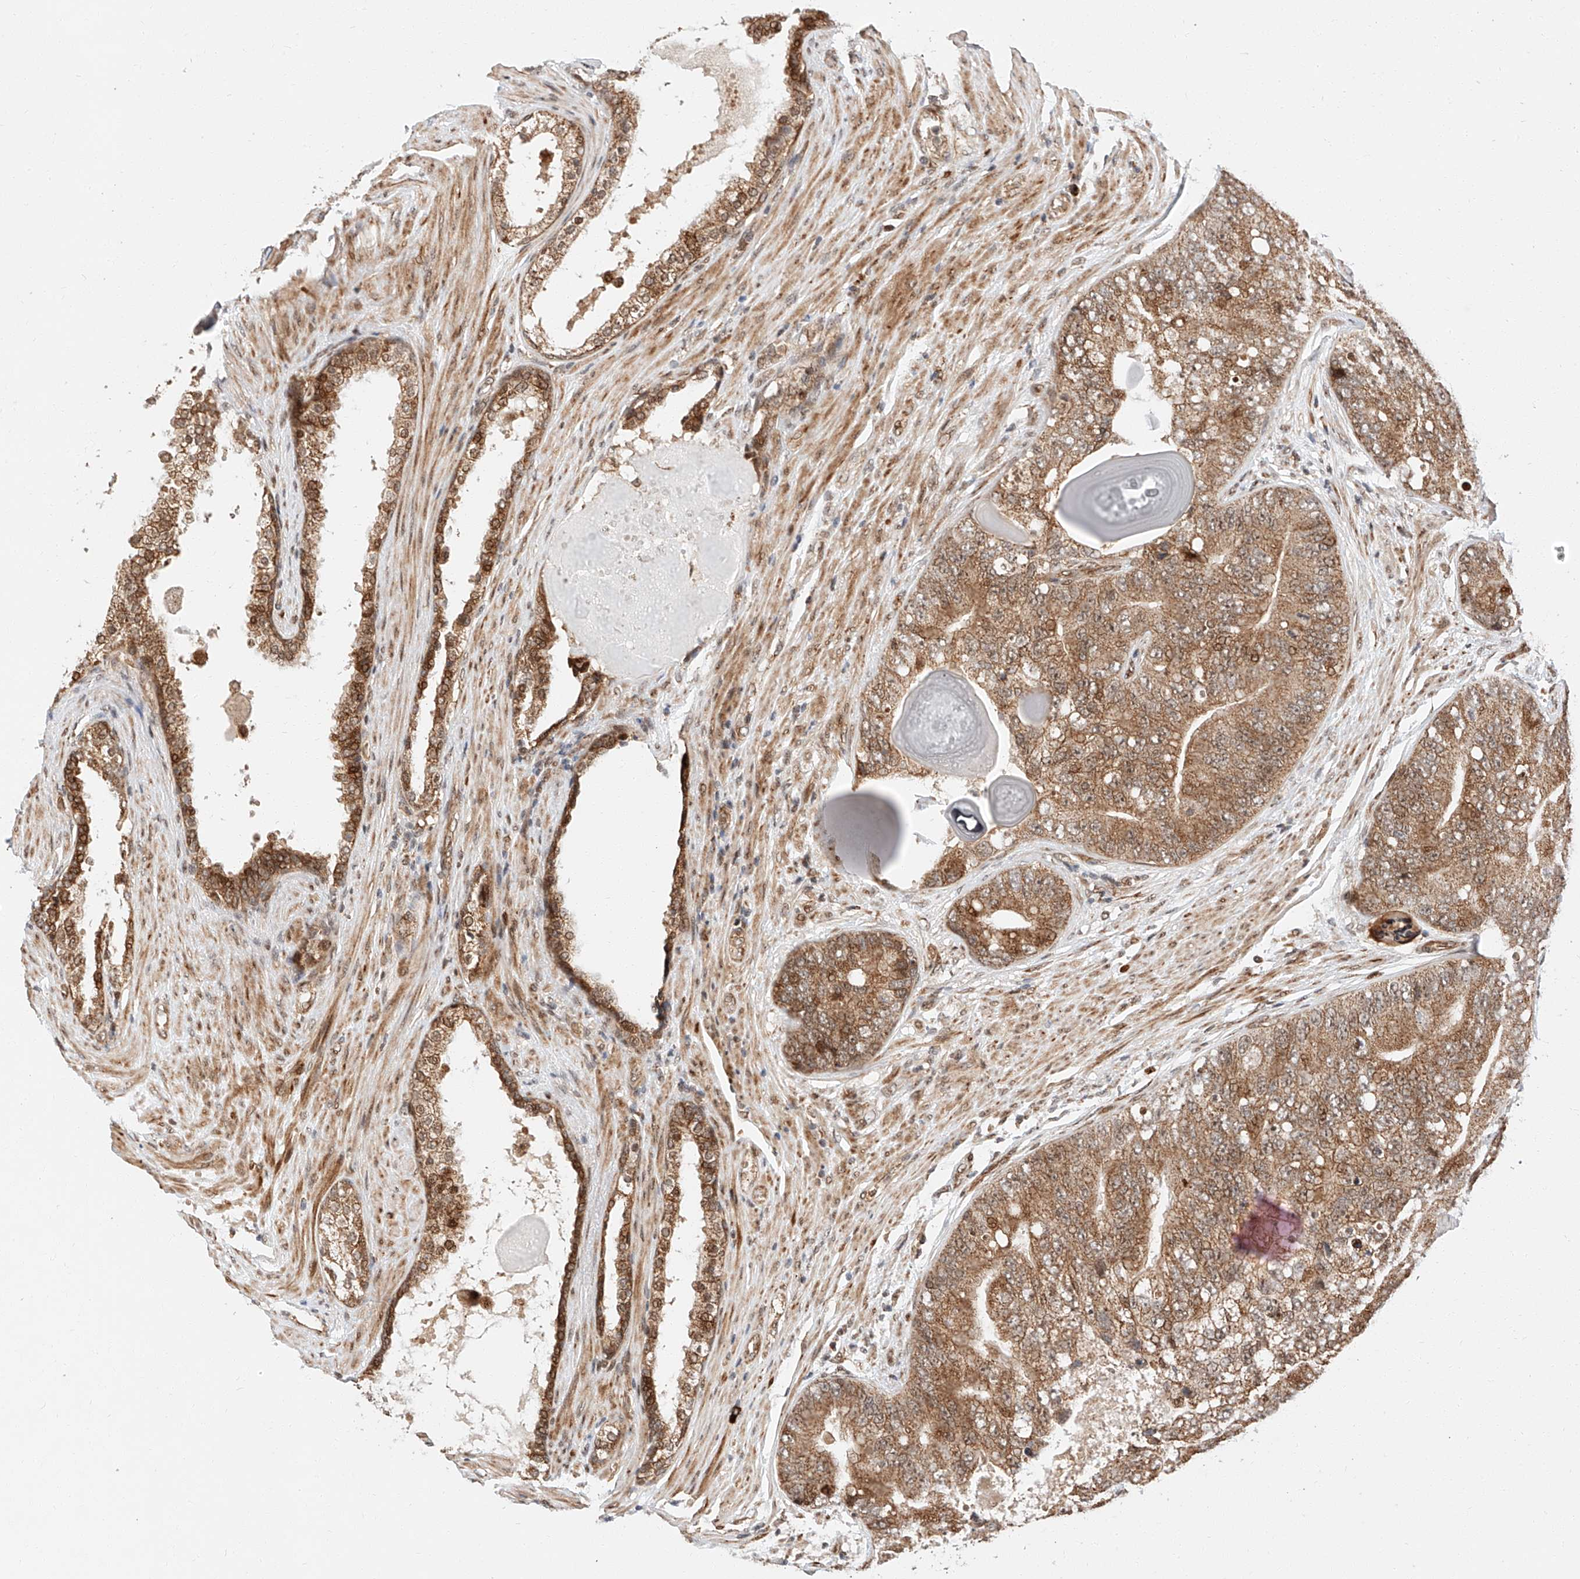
{"staining": {"intensity": "moderate", "quantity": ">75%", "location": "cytoplasmic/membranous"}, "tissue": "prostate cancer", "cell_type": "Tumor cells", "image_type": "cancer", "snomed": [{"axis": "morphology", "description": "Adenocarcinoma, High grade"}, {"axis": "topography", "description": "Prostate"}], "caption": "An immunohistochemistry (IHC) micrograph of neoplastic tissue is shown. Protein staining in brown highlights moderate cytoplasmic/membranous positivity in prostate cancer within tumor cells.", "gene": "THTPA", "patient": {"sex": "male", "age": 70}}